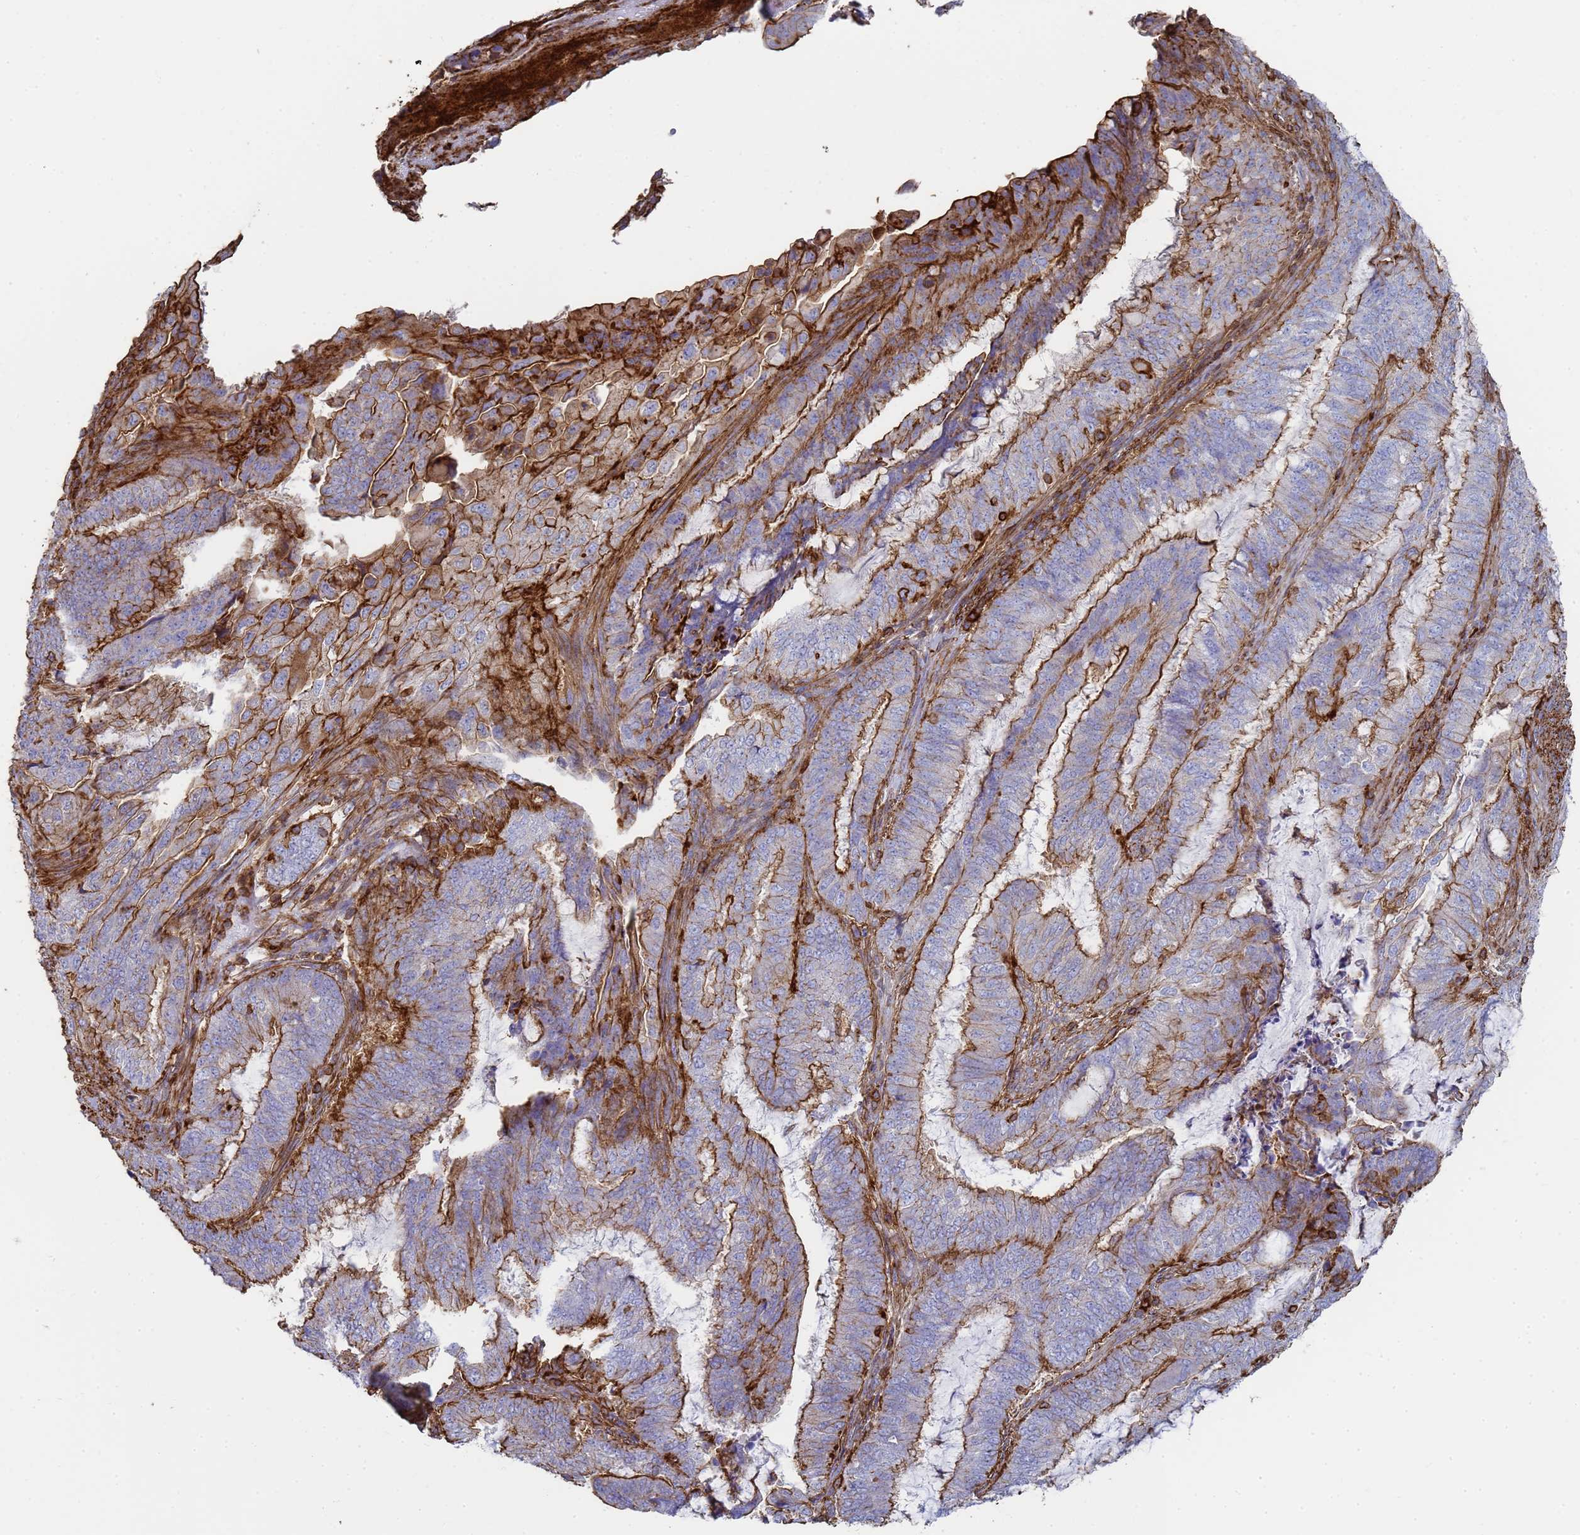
{"staining": {"intensity": "strong", "quantity": "25%-75%", "location": "cytoplasmic/membranous"}, "tissue": "endometrial cancer", "cell_type": "Tumor cells", "image_type": "cancer", "snomed": [{"axis": "morphology", "description": "Adenocarcinoma, NOS"}, {"axis": "topography", "description": "Endometrium"}], "caption": "Protein analysis of endometrial cancer (adenocarcinoma) tissue exhibits strong cytoplasmic/membranous positivity in approximately 25%-75% of tumor cells.", "gene": "ACTB", "patient": {"sex": "female", "age": 51}}